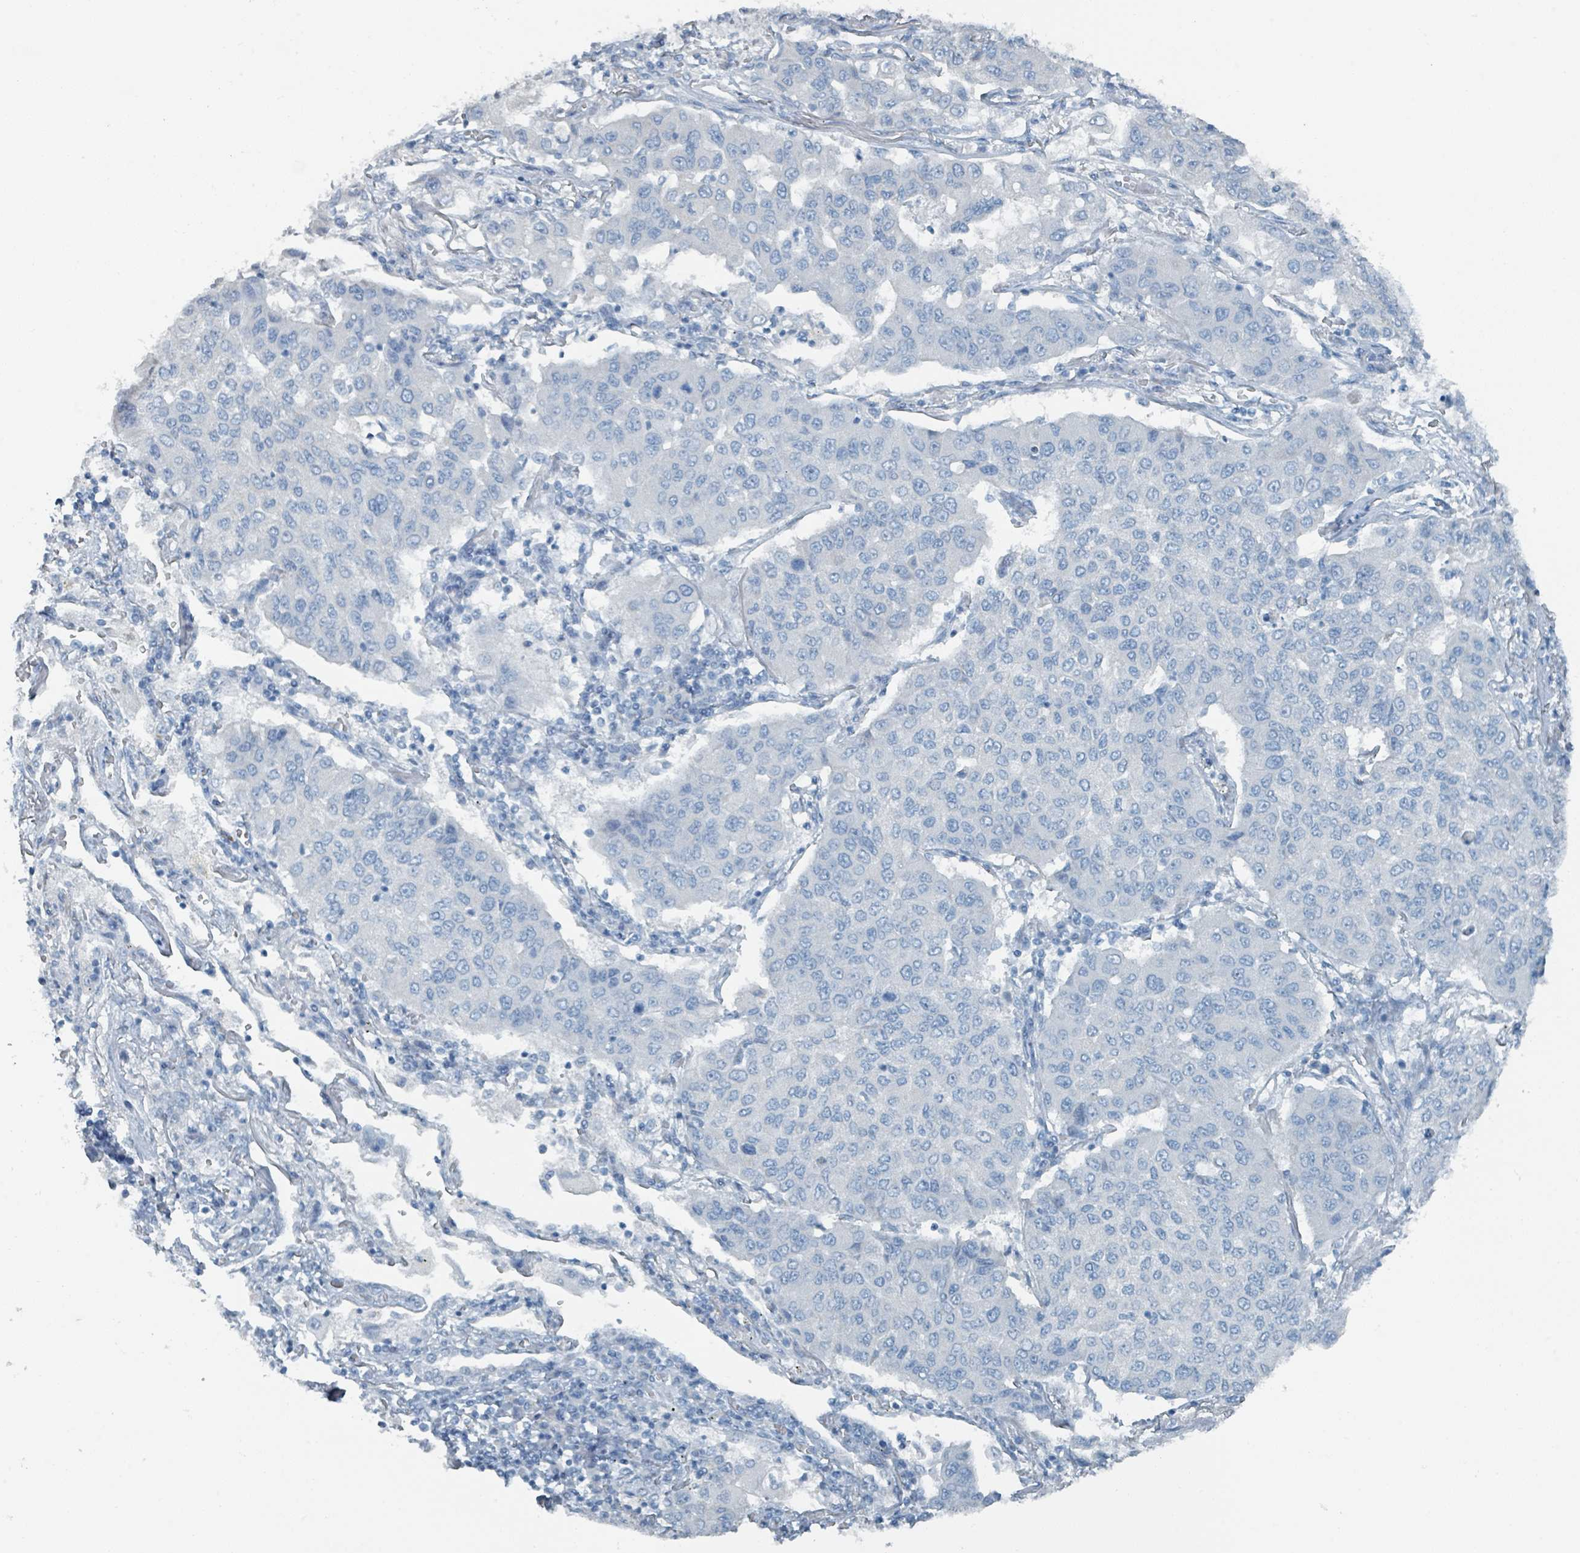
{"staining": {"intensity": "negative", "quantity": "none", "location": "none"}, "tissue": "lung cancer", "cell_type": "Tumor cells", "image_type": "cancer", "snomed": [{"axis": "morphology", "description": "Squamous cell carcinoma, NOS"}, {"axis": "topography", "description": "Lung"}], "caption": "Immunohistochemistry (IHC) histopathology image of neoplastic tissue: lung cancer stained with DAB exhibits no significant protein positivity in tumor cells.", "gene": "GAMT", "patient": {"sex": "male", "age": 74}}